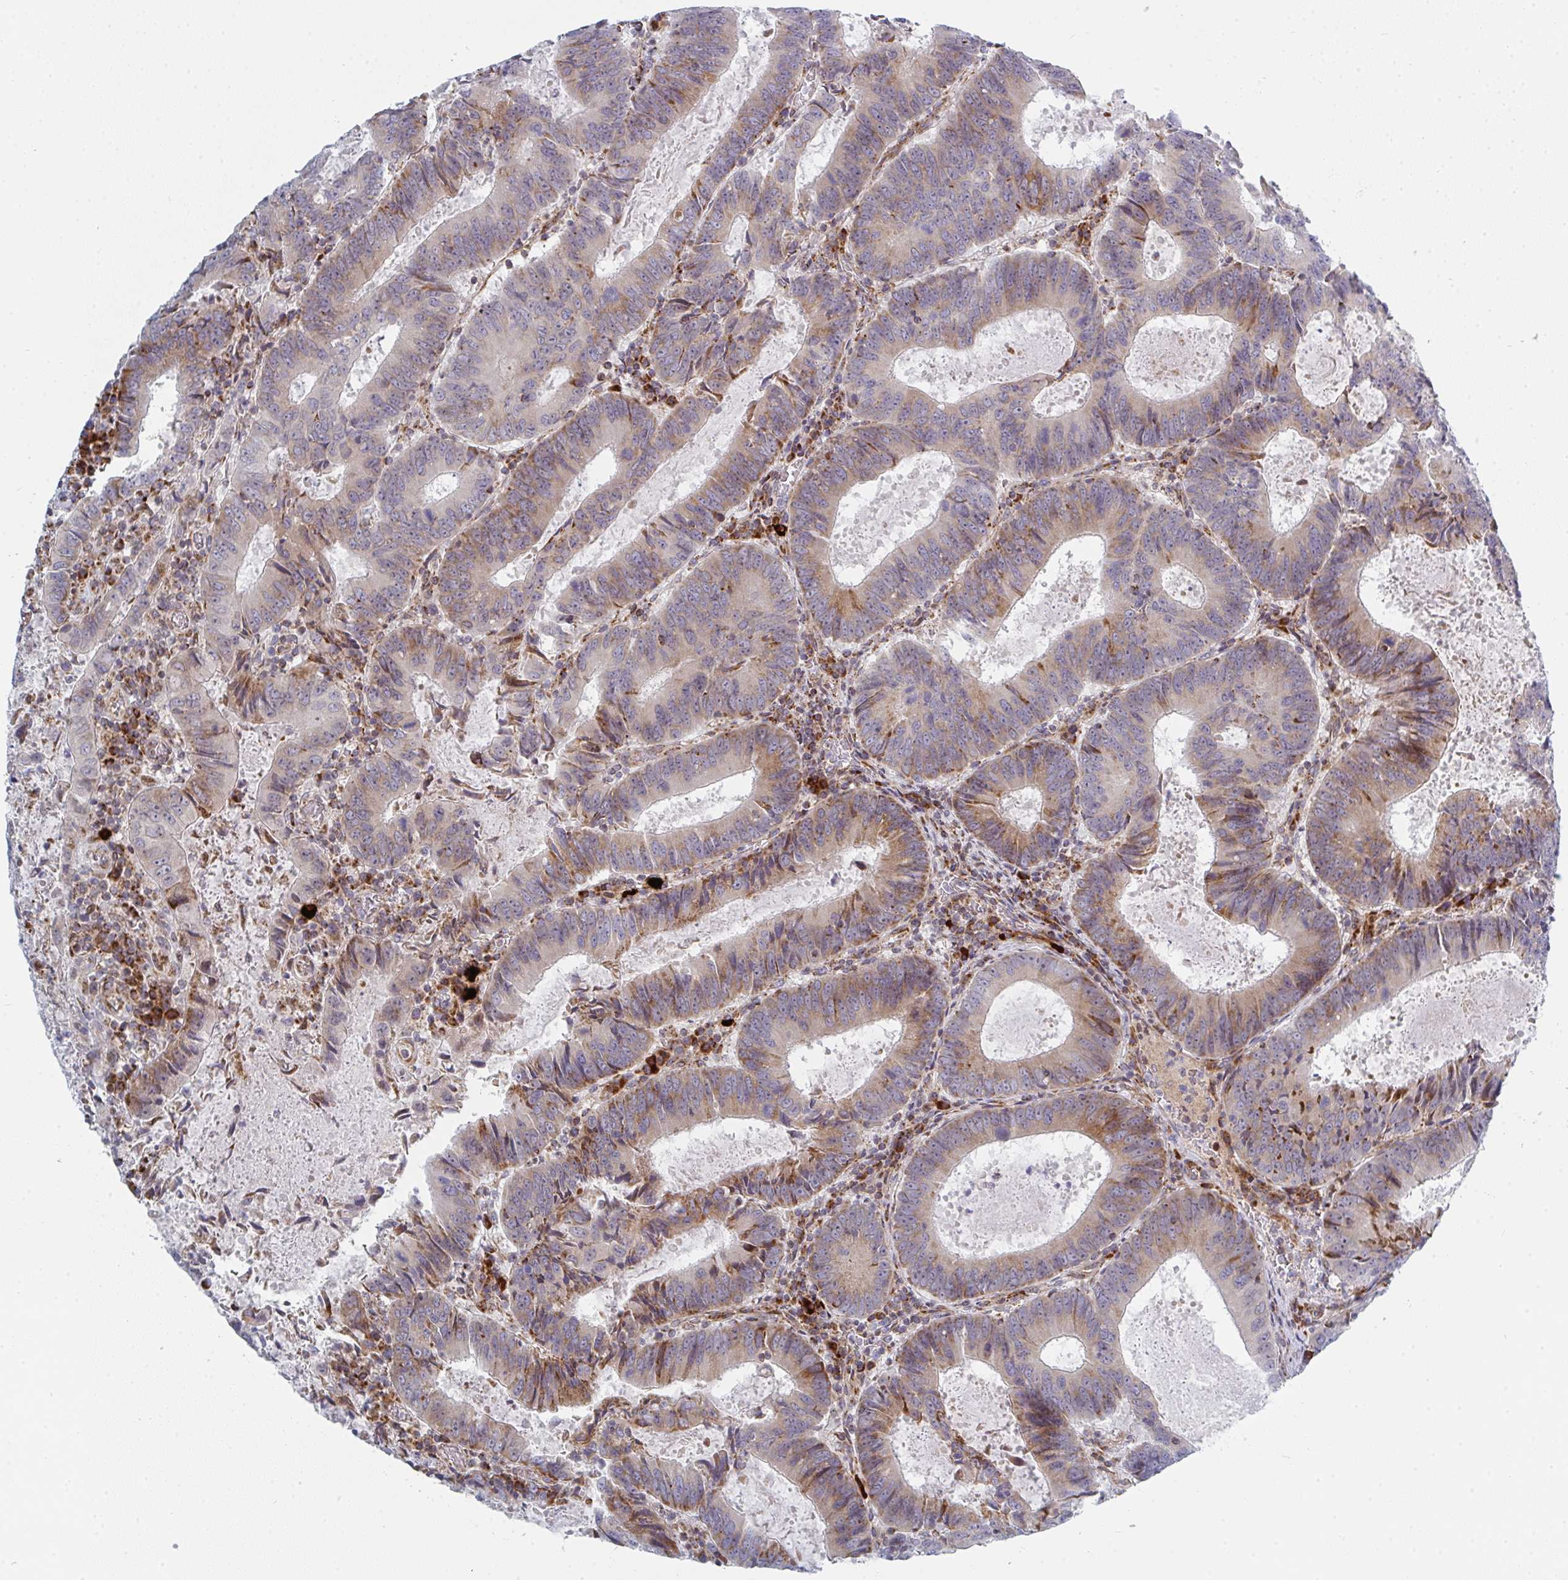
{"staining": {"intensity": "weak", "quantity": "25%-75%", "location": "cytoplasmic/membranous"}, "tissue": "colorectal cancer", "cell_type": "Tumor cells", "image_type": "cancer", "snomed": [{"axis": "morphology", "description": "Adenocarcinoma, NOS"}, {"axis": "topography", "description": "Colon"}], "caption": "High-power microscopy captured an immunohistochemistry photomicrograph of colorectal cancer, revealing weak cytoplasmic/membranous staining in approximately 25%-75% of tumor cells.", "gene": "PRKCH", "patient": {"sex": "male", "age": 67}}